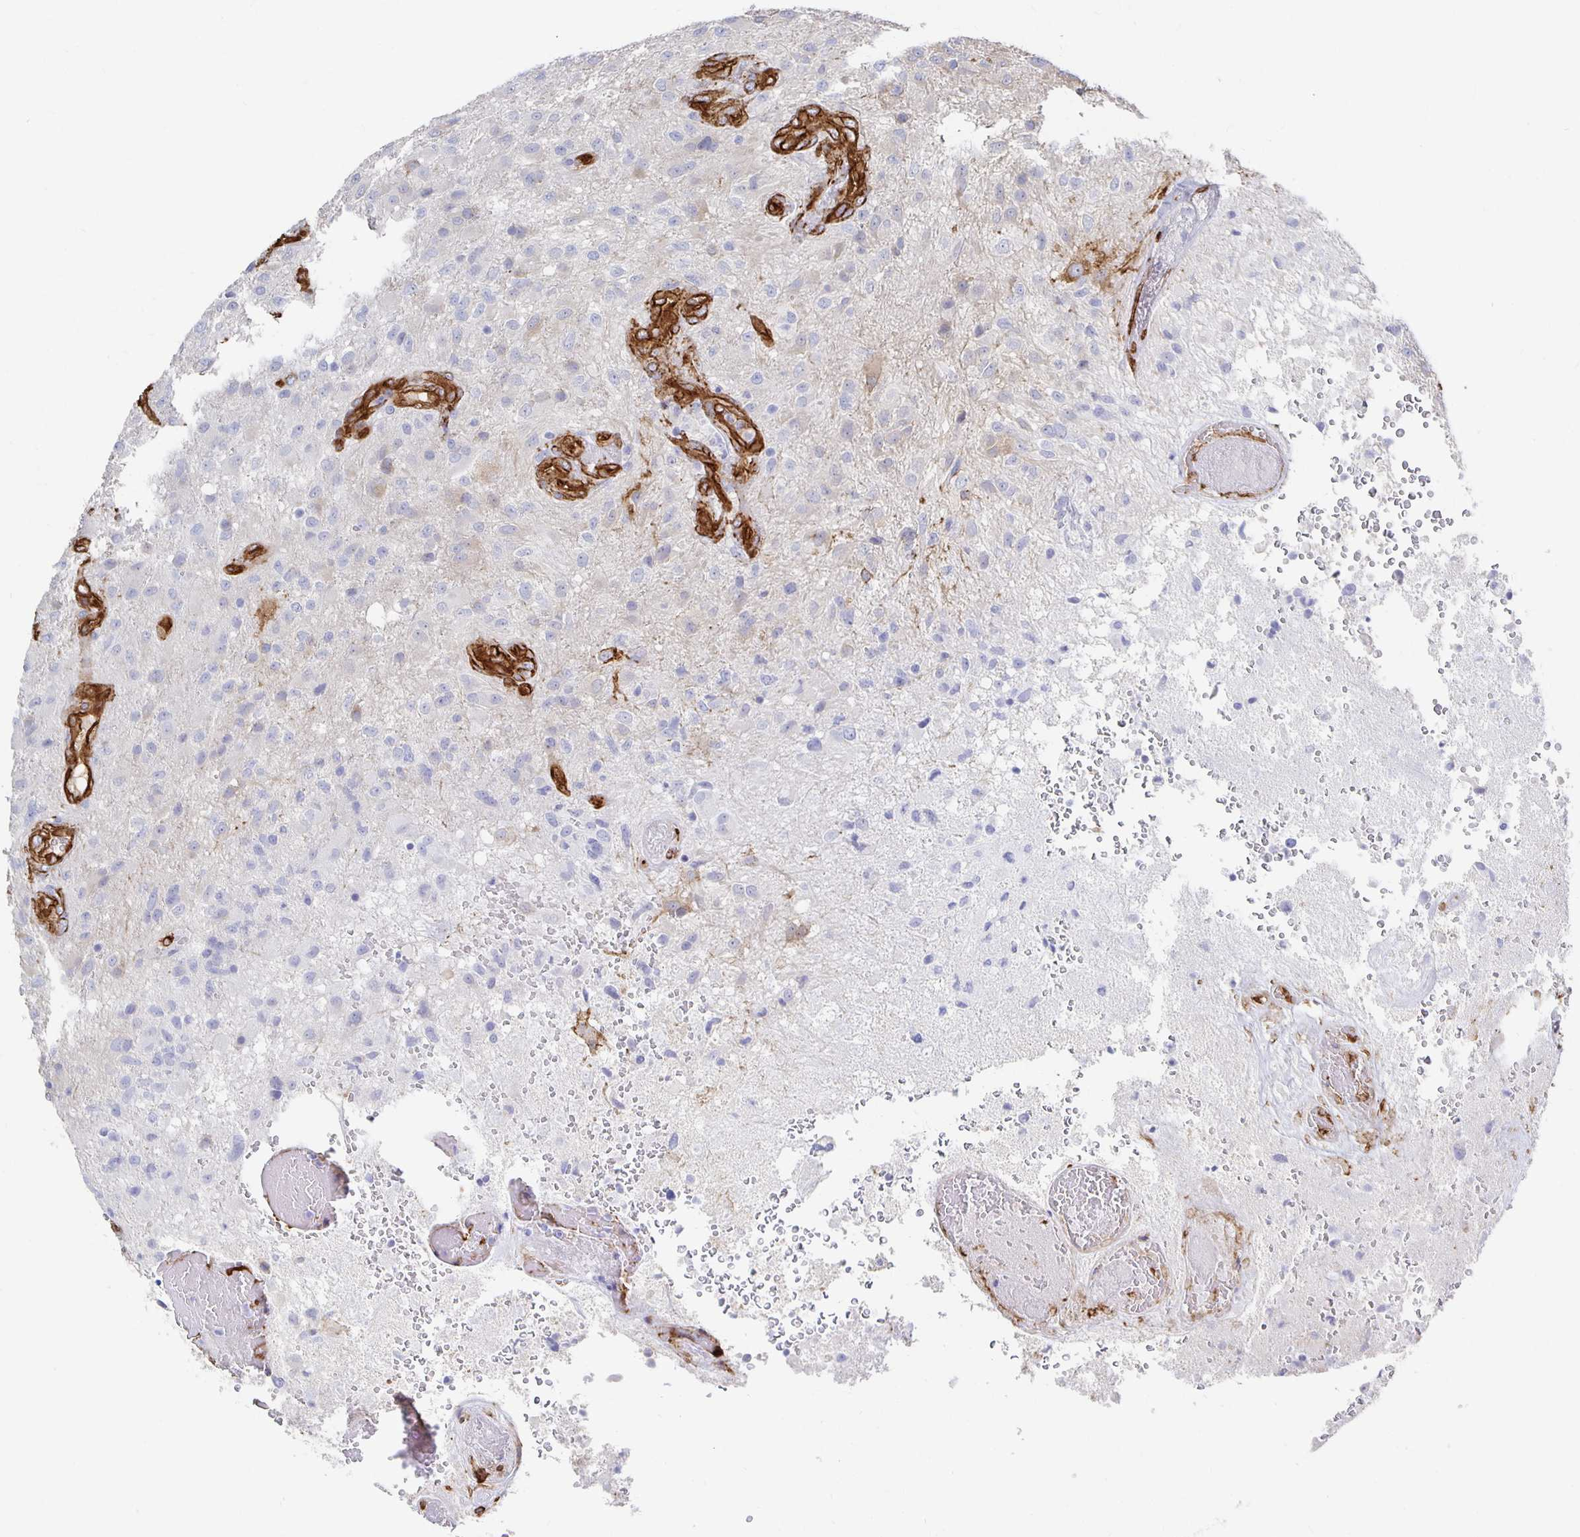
{"staining": {"intensity": "negative", "quantity": "none", "location": "none"}, "tissue": "glioma", "cell_type": "Tumor cells", "image_type": "cancer", "snomed": [{"axis": "morphology", "description": "Glioma, malignant, High grade"}, {"axis": "topography", "description": "Brain"}], "caption": "Immunohistochemical staining of human malignant glioma (high-grade) displays no significant staining in tumor cells. (DAB (3,3'-diaminobenzidine) immunohistochemistry (IHC) visualized using brightfield microscopy, high magnification).", "gene": "VIPR2", "patient": {"sex": "male", "age": 53}}